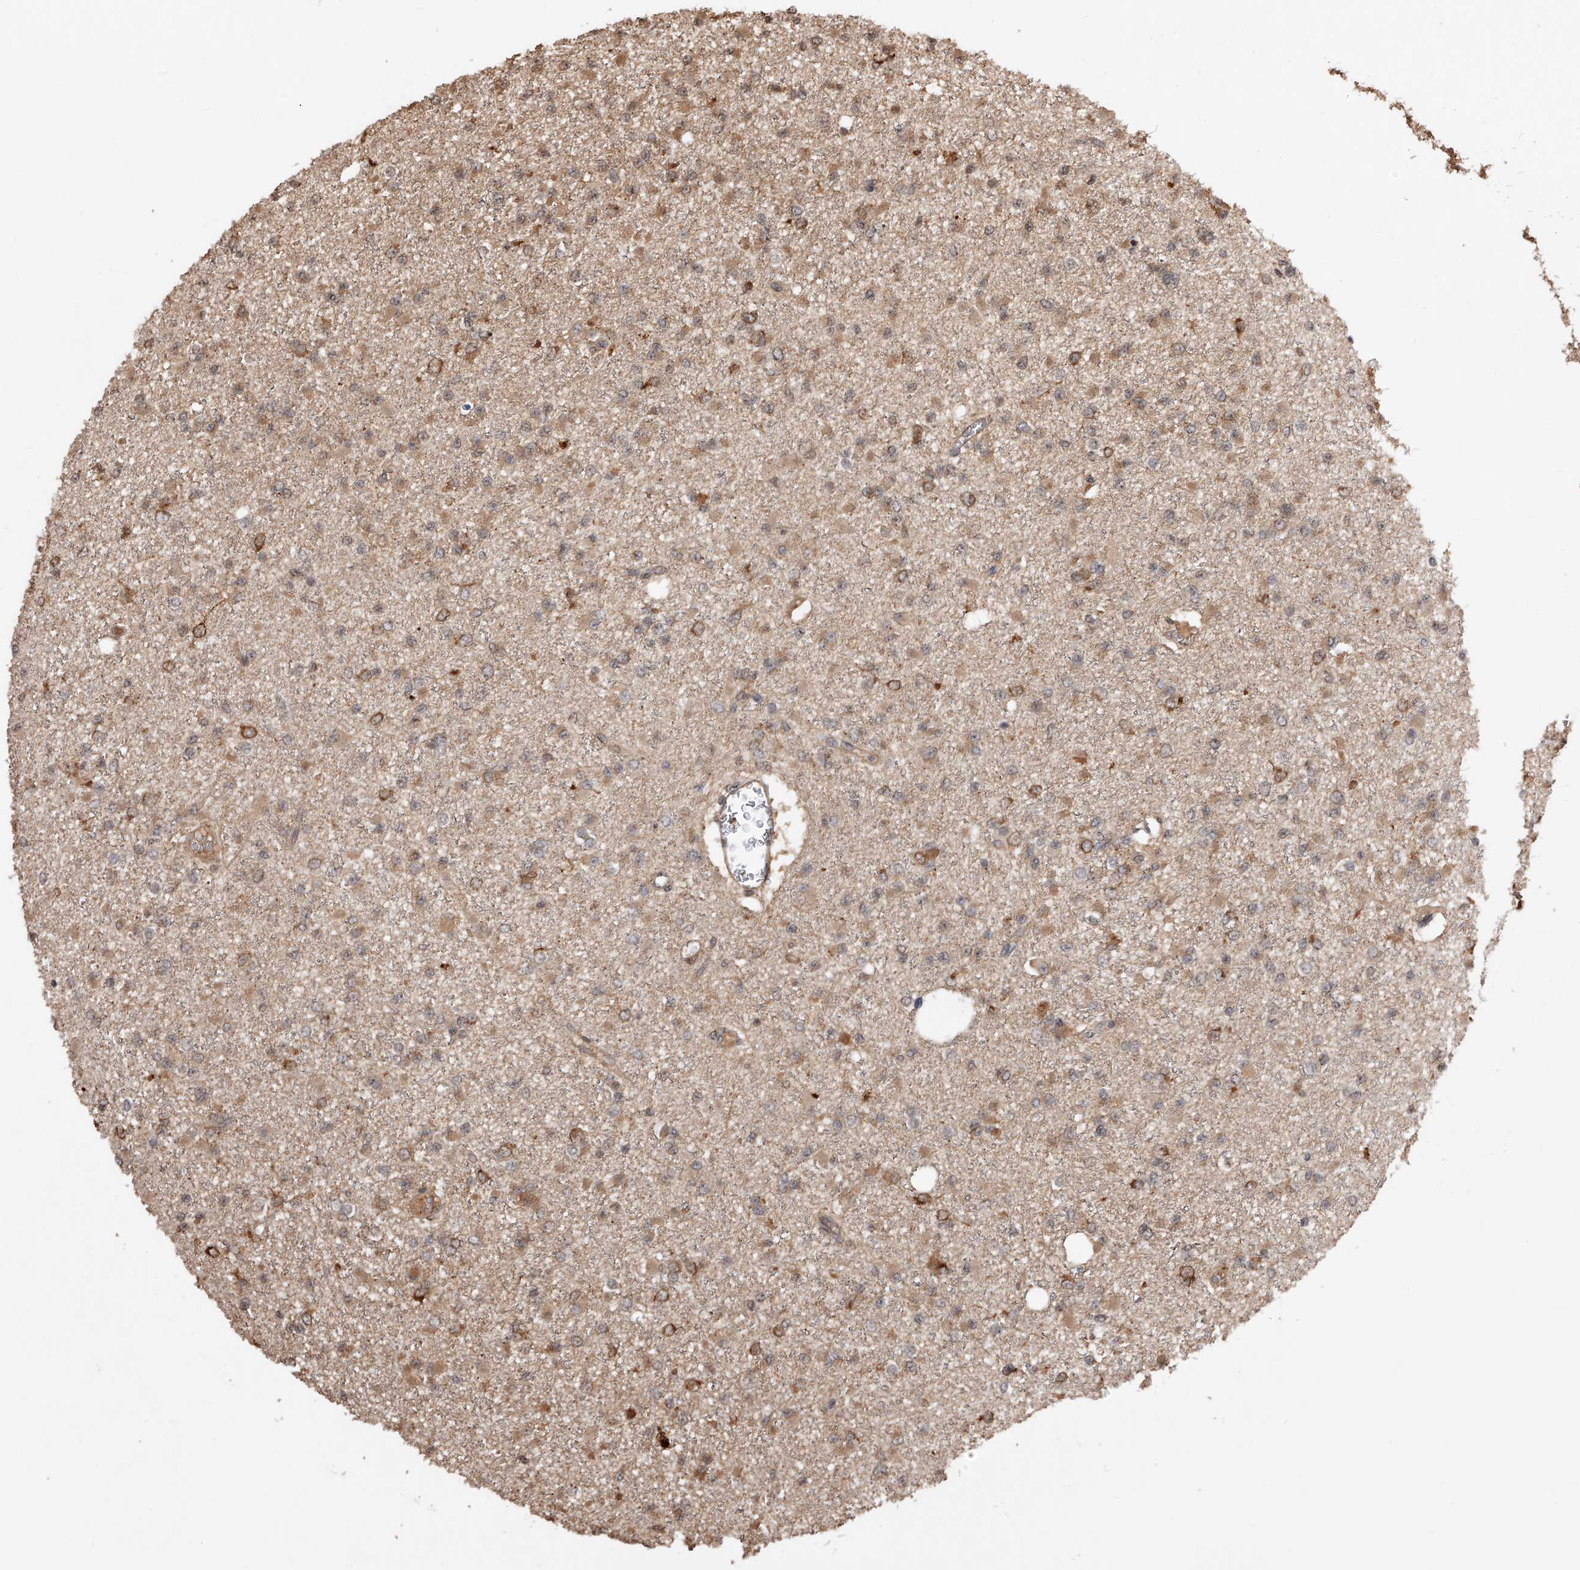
{"staining": {"intensity": "moderate", "quantity": "25%-75%", "location": "cytoplasmic/membranous"}, "tissue": "glioma", "cell_type": "Tumor cells", "image_type": "cancer", "snomed": [{"axis": "morphology", "description": "Glioma, malignant, Low grade"}, {"axis": "topography", "description": "Brain"}], "caption": "Protein expression analysis of human glioma reveals moderate cytoplasmic/membranous positivity in approximately 25%-75% of tumor cells.", "gene": "GMDS", "patient": {"sex": "female", "age": 22}}